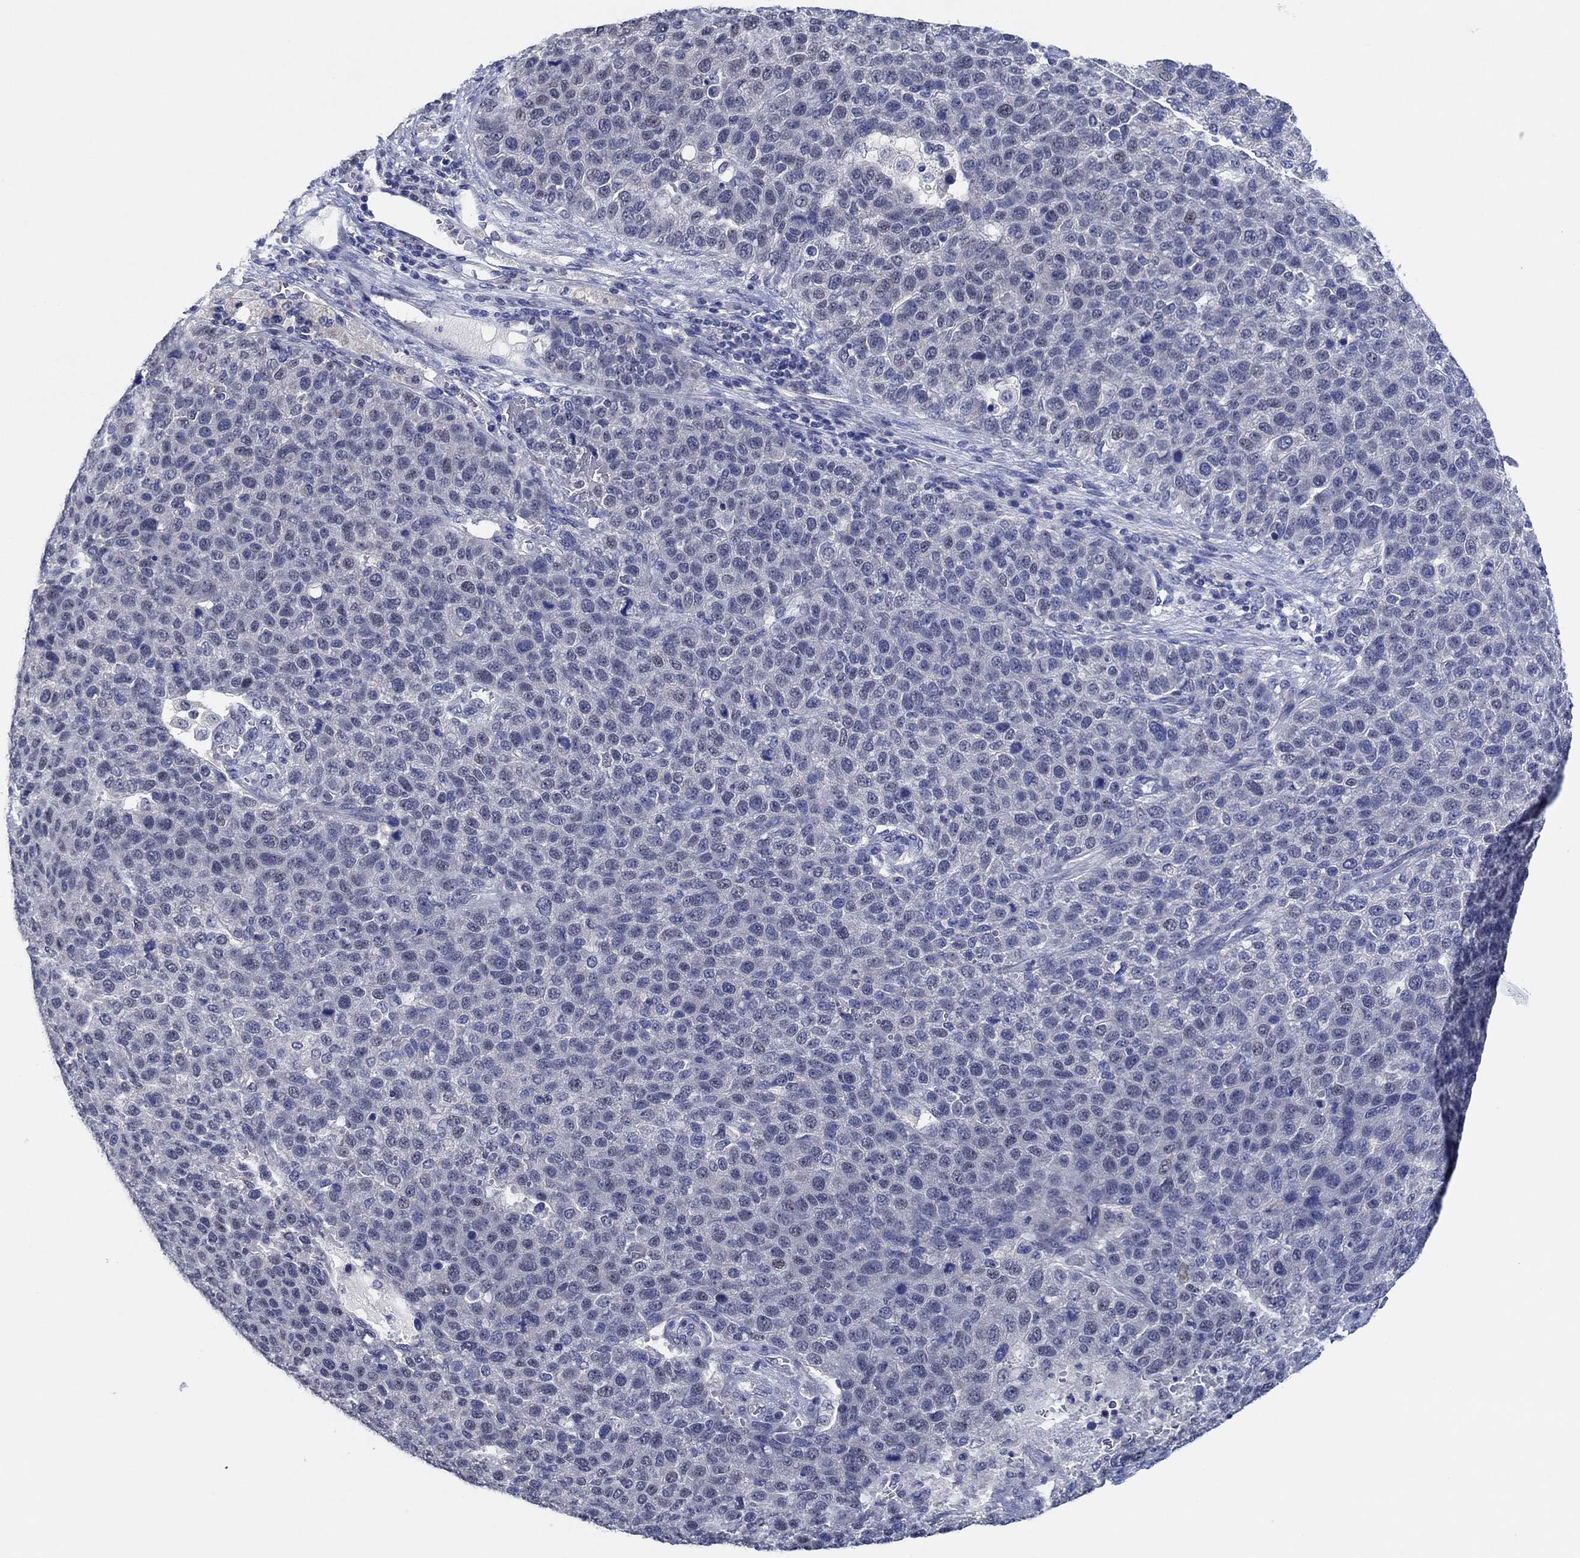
{"staining": {"intensity": "negative", "quantity": "none", "location": "none"}, "tissue": "pancreatic cancer", "cell_type": "Tumor cells", "image_type": "cancer", "snomed": [{"axis": "morphology", "description": "Adenocarcinoma, NOS"}, {"axis": "topography", "description": "Pancreas"}], "caption": "IHC micrograph of human pancreatic cancer stained for a protein (brown), which exhibits no expression in tumor cells.", "gene": "PRRT3", "patient": {"sex": "female", "age": 61}}